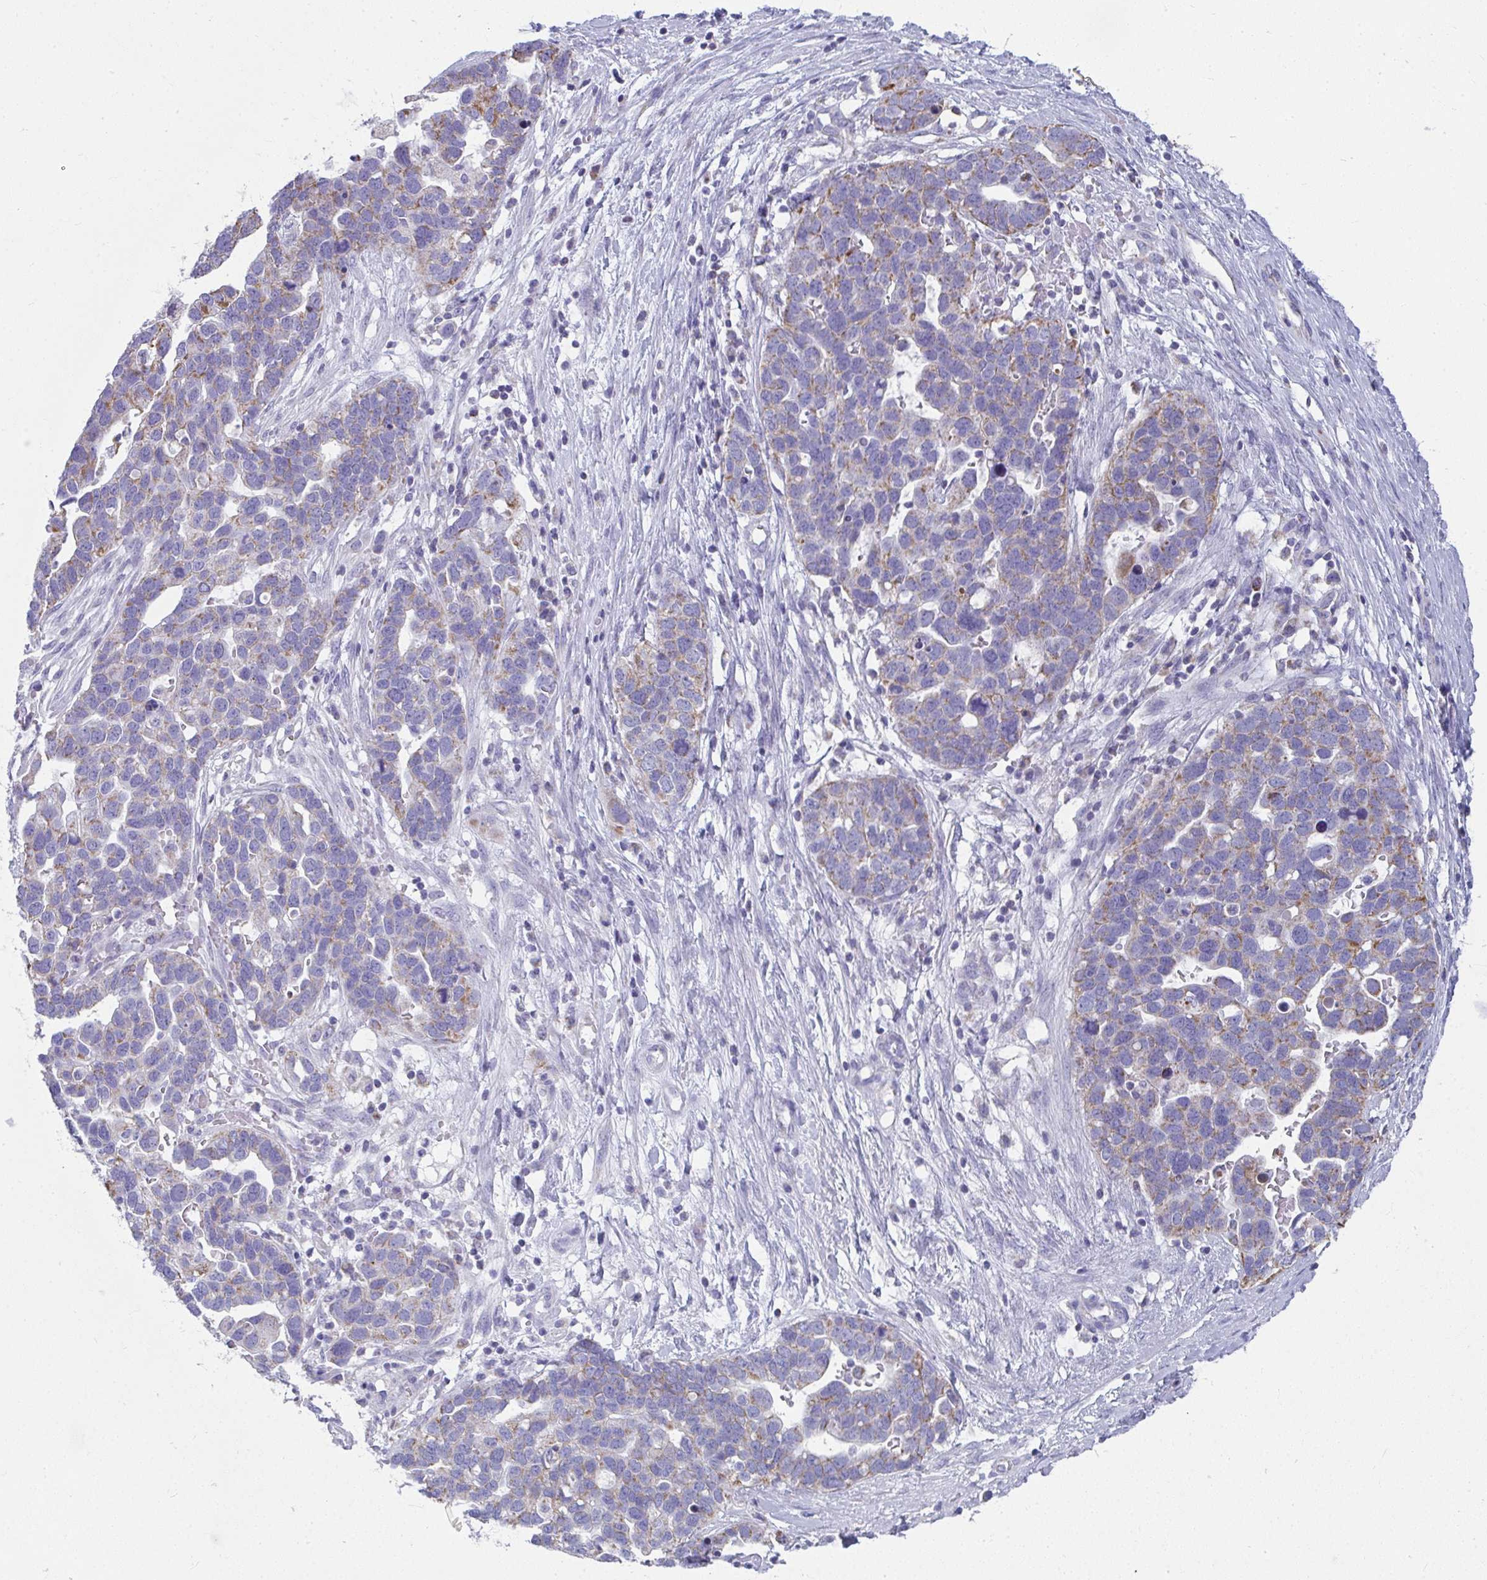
{"staining": {"intensity": "moderate", "quantity": "<25%", "location": "cytoplasmic/membranous"}, "tissue": "ovarian cancer", "cell_type": "Tumor cells", "image_type": "cancer", "snomed": [{"axis": "morphology", "description": "Cystadenocarcinoma, serous, NOS"}, {"axis": "topography", "description": "Ovary"}], "caption": "Immunohistochemical staining of human ovarian serous cystadenocarcinoma displays low levels of moderate cytoplasmic/membranous staining in approximately <25% of tumor cells.", "gene": "SLC6A1", "patient": {"sex": "female", "age": 54}}